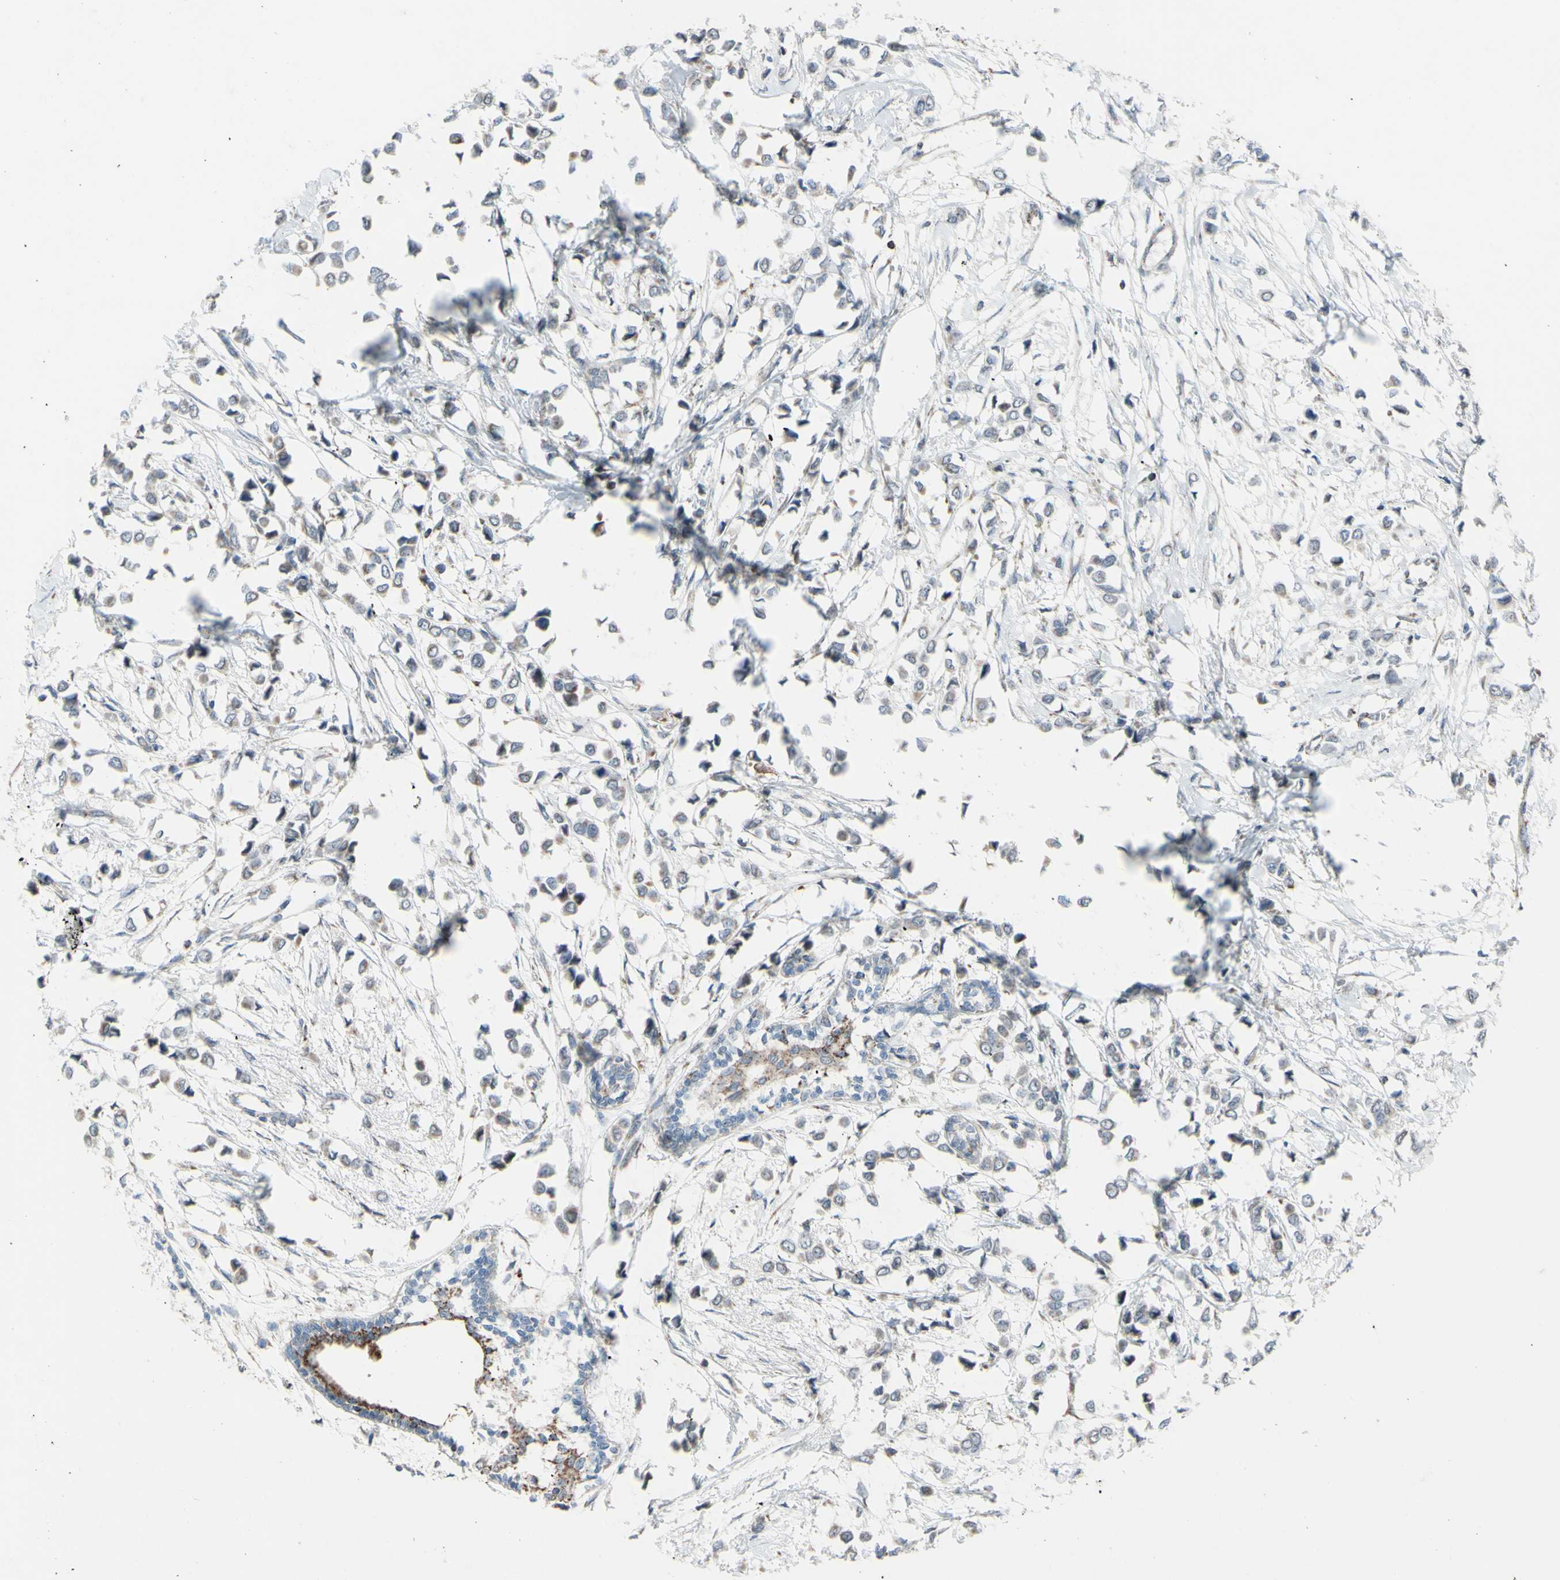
{"staining": {"intensity": "weak", "quantity": "25%-75%", "location": "cytoplasmic/membranous"}, "tissue": "breast cancer", "cell_type": "Tumor cells", "image_type": "cancer", "snomed": [{"axis": "morphology", "description": "Lobular carcinoma"}, {"axis": "topography", "description": "Breast"}], "caption": "The micrograph displays staining of lobular carcinoma (breast), revealing weak cytoplasmic/membranous protein positivity (brown color) within tumor cells.", "gene": "GLT8D1", "patient": {"sex": "female", "age": 51}}